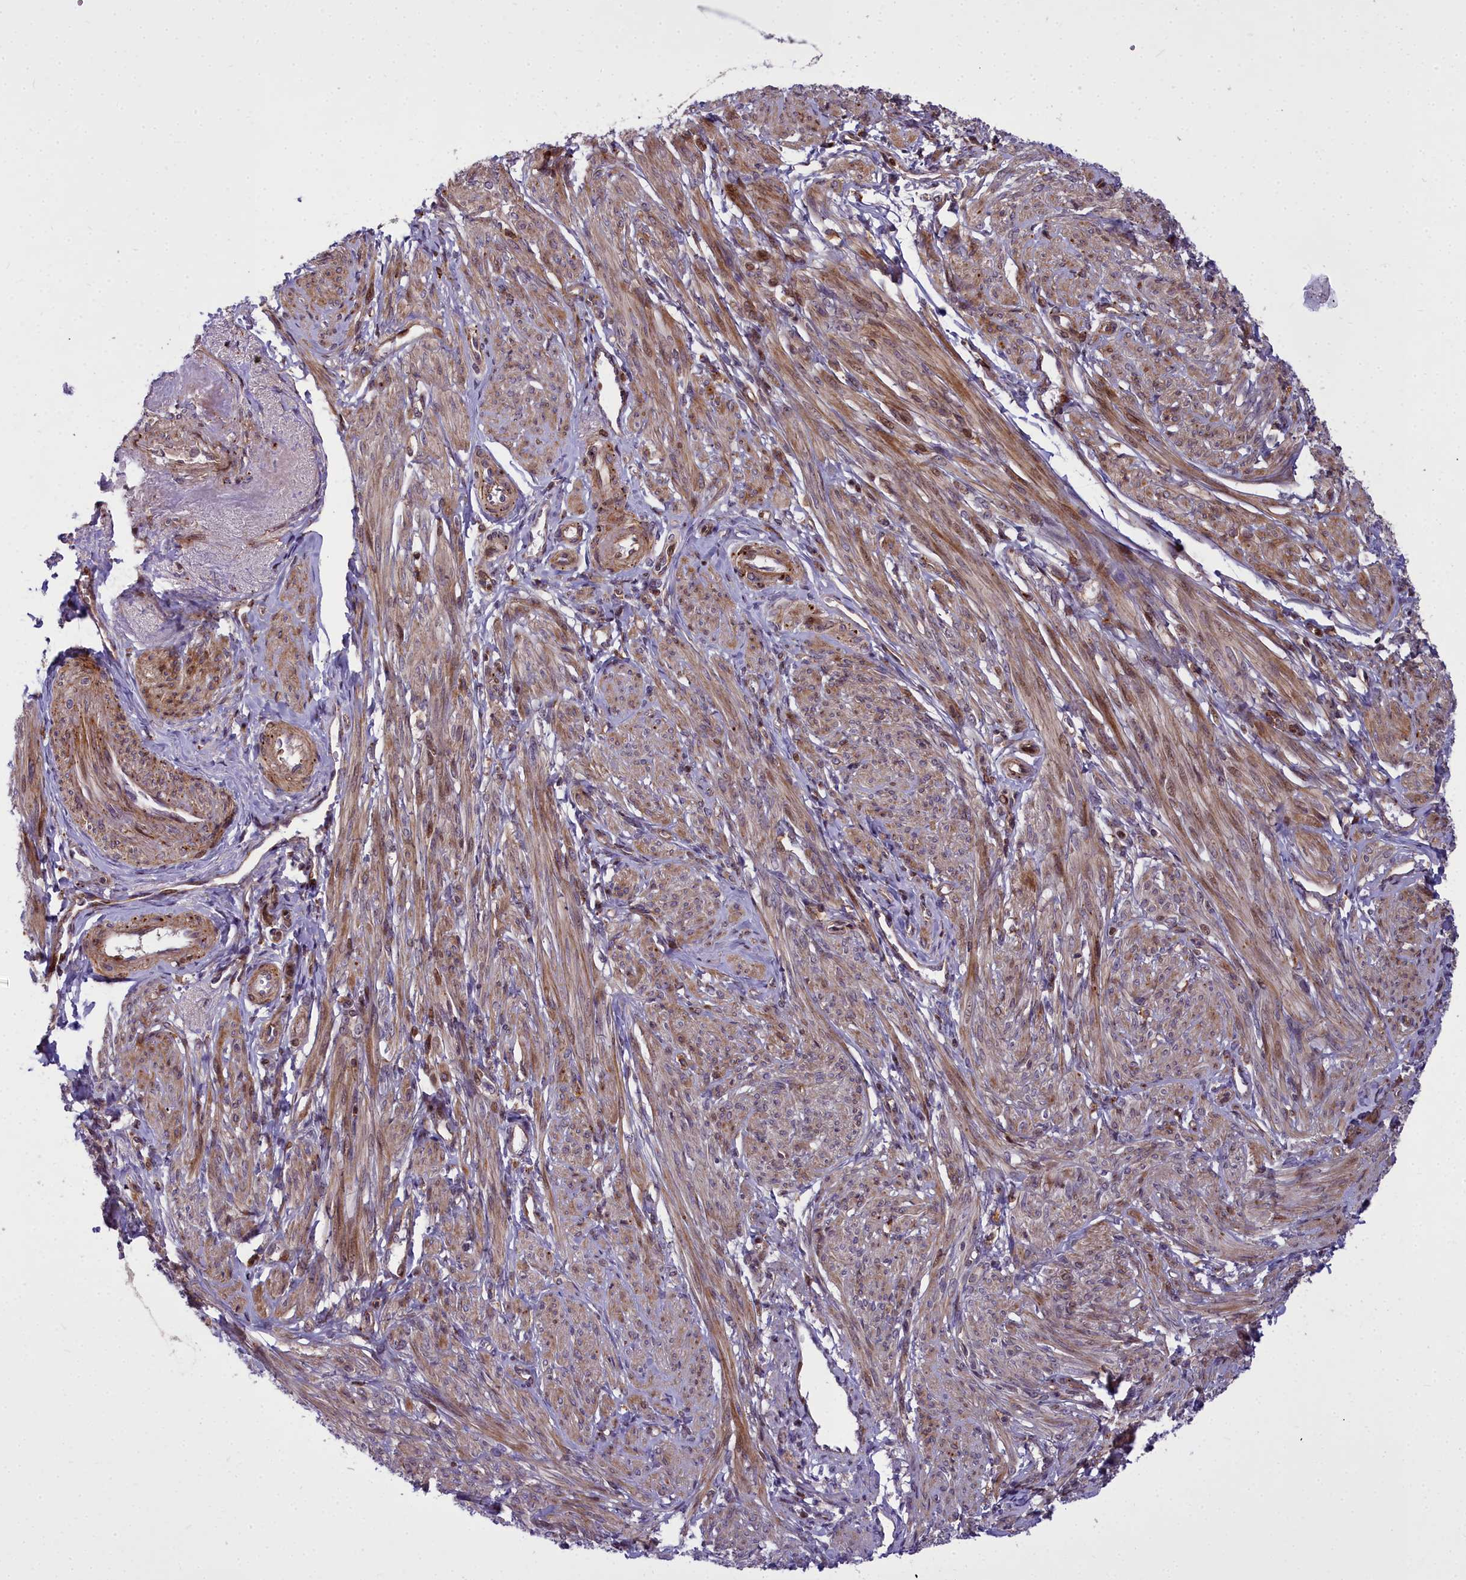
{"staining": {"intensity": "moderate", "quantity": "25%-75%", "location": "cytoplasmic/membranous"}, "tissue": "smooth muscle", "cell_type": "Smooth muscle cells", "image_type": "normal", "snomed": [{"axis": "morphology", "description": "Normal tissue, NOS"}, {"axis": "topography", "description": "Smooth muscle"}], "caption": "Benign smooth muscle displays moderate cytoplasmic/membranous staining in about 25%-75% of smooth muscle cells, visualized by immunohistochemistry. (IHC, brightfield microscopy, high magnification).", "gene": "GLYATL3", "patient": {"sex": "female", "age": 39}}